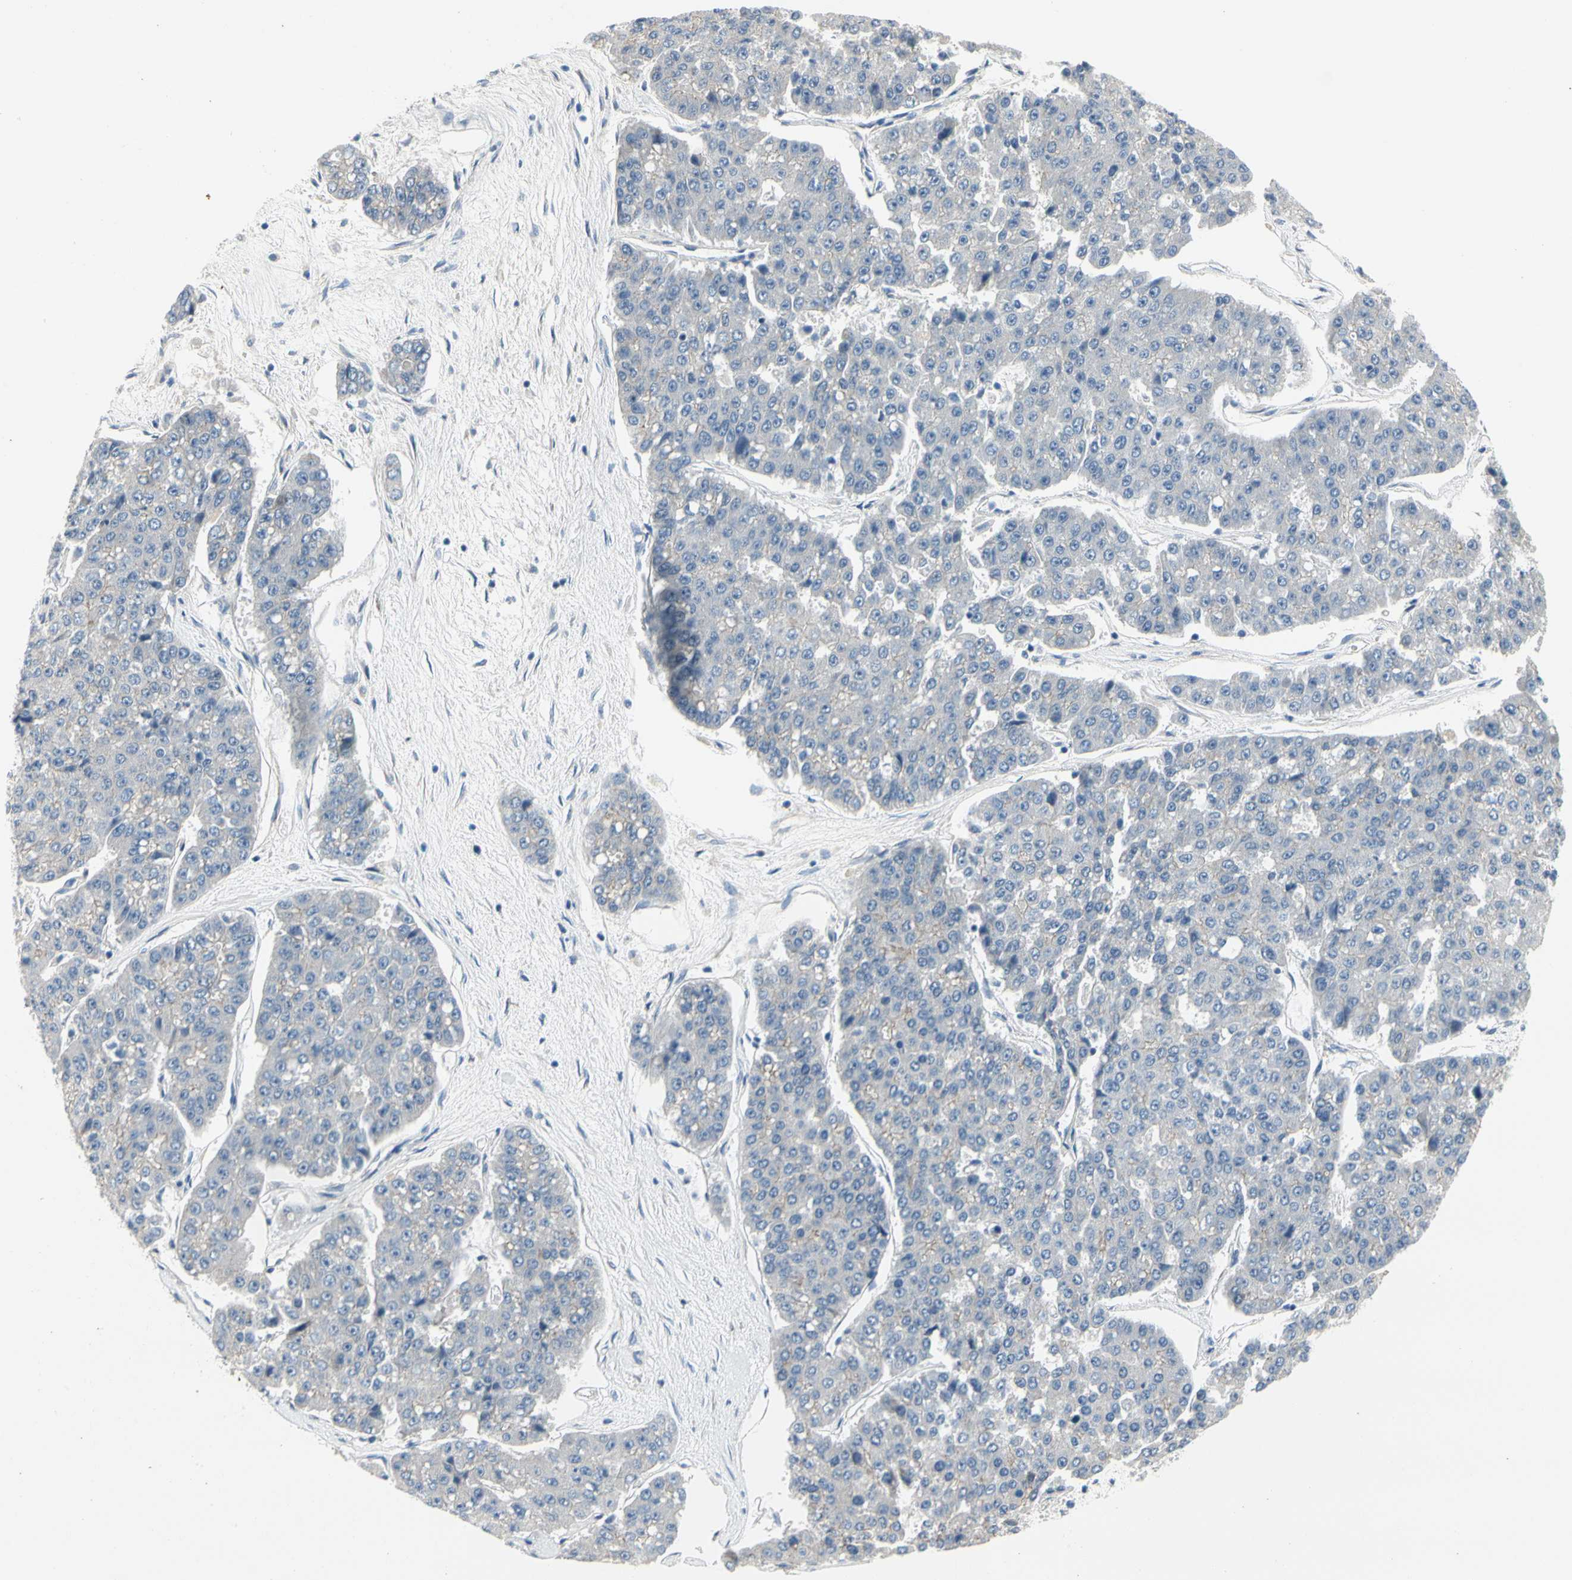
{"staining": {"intensity": "negative", "quantity": "none", "location": "none"}, "tissue": "pancreatic cancer", "cell_type": "Tumor cells", "image_type": "cancer", "snomed": [{"axis": "morphology", "description": "Adenocarcinoma, NOS"}, {"axis": "topography", "description": "Pancreas"}], "caption": "The micrograph reveals no significant expression in tumor cells of pancreatic cancer (adenocarcinoma).", "gene": "LGR6", "patient": {"sex": "male", "age": 50}}